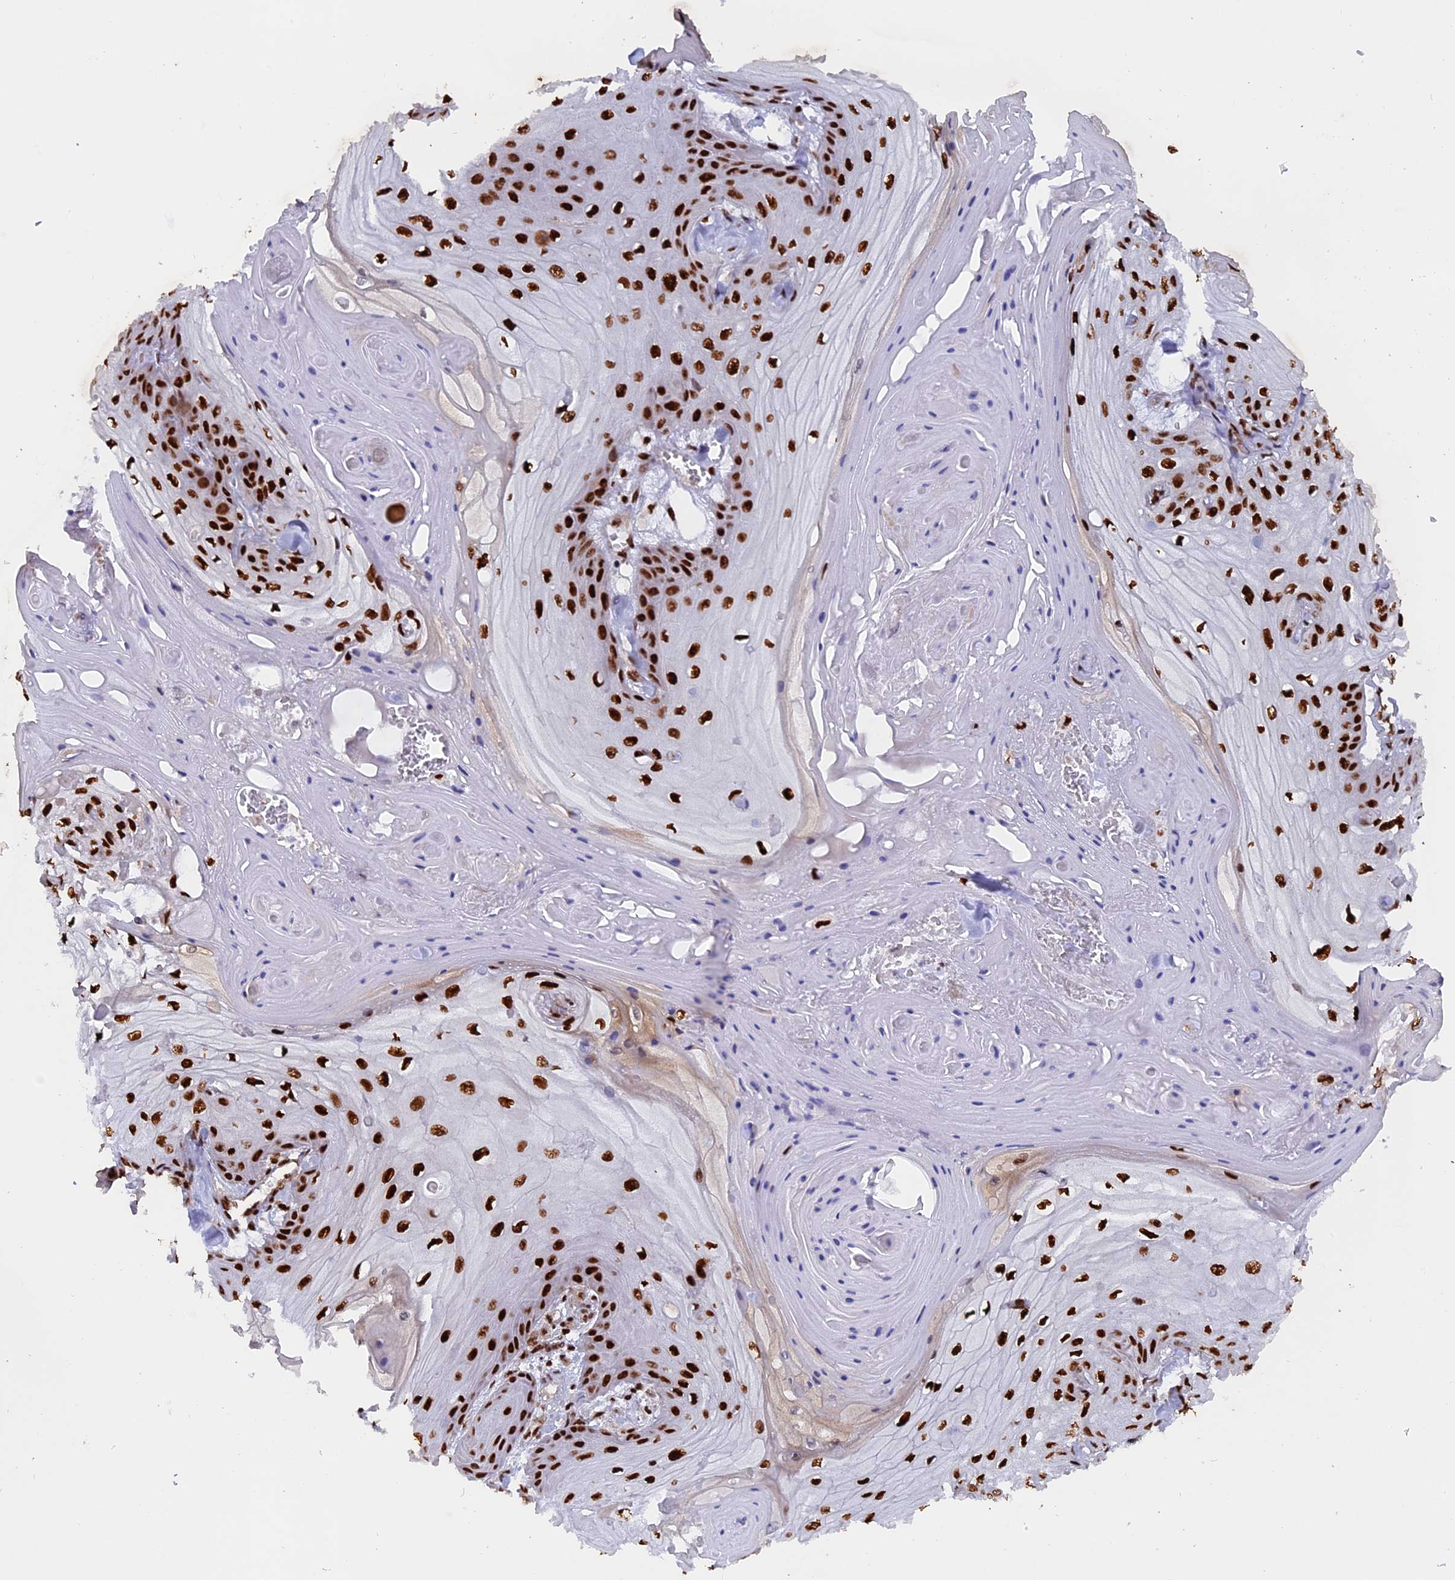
{"staining": {"intensity": "strong", "quantity": ">75%", "location": "nuclear"}, "tissue": "skin cancer", "cell_type": "Tumor cells", "image_type": "cancer", "snomed": [{"axis": "morphology", "description": "Squamous cell carcinoma, NOS"}, {"axis": "topography", "description": "Skin"}], "caption": "Immunohistochemical staining of skin cancer demonstrates high levels of strong nuclear positivity in about >75% of tumor cells. Immunohistochemistry (ihc) stains the protein of interest in brown and the nuclei are stained blue.", "gene": "RAMAC", "patient": {"sex": "male", "age": 74}}